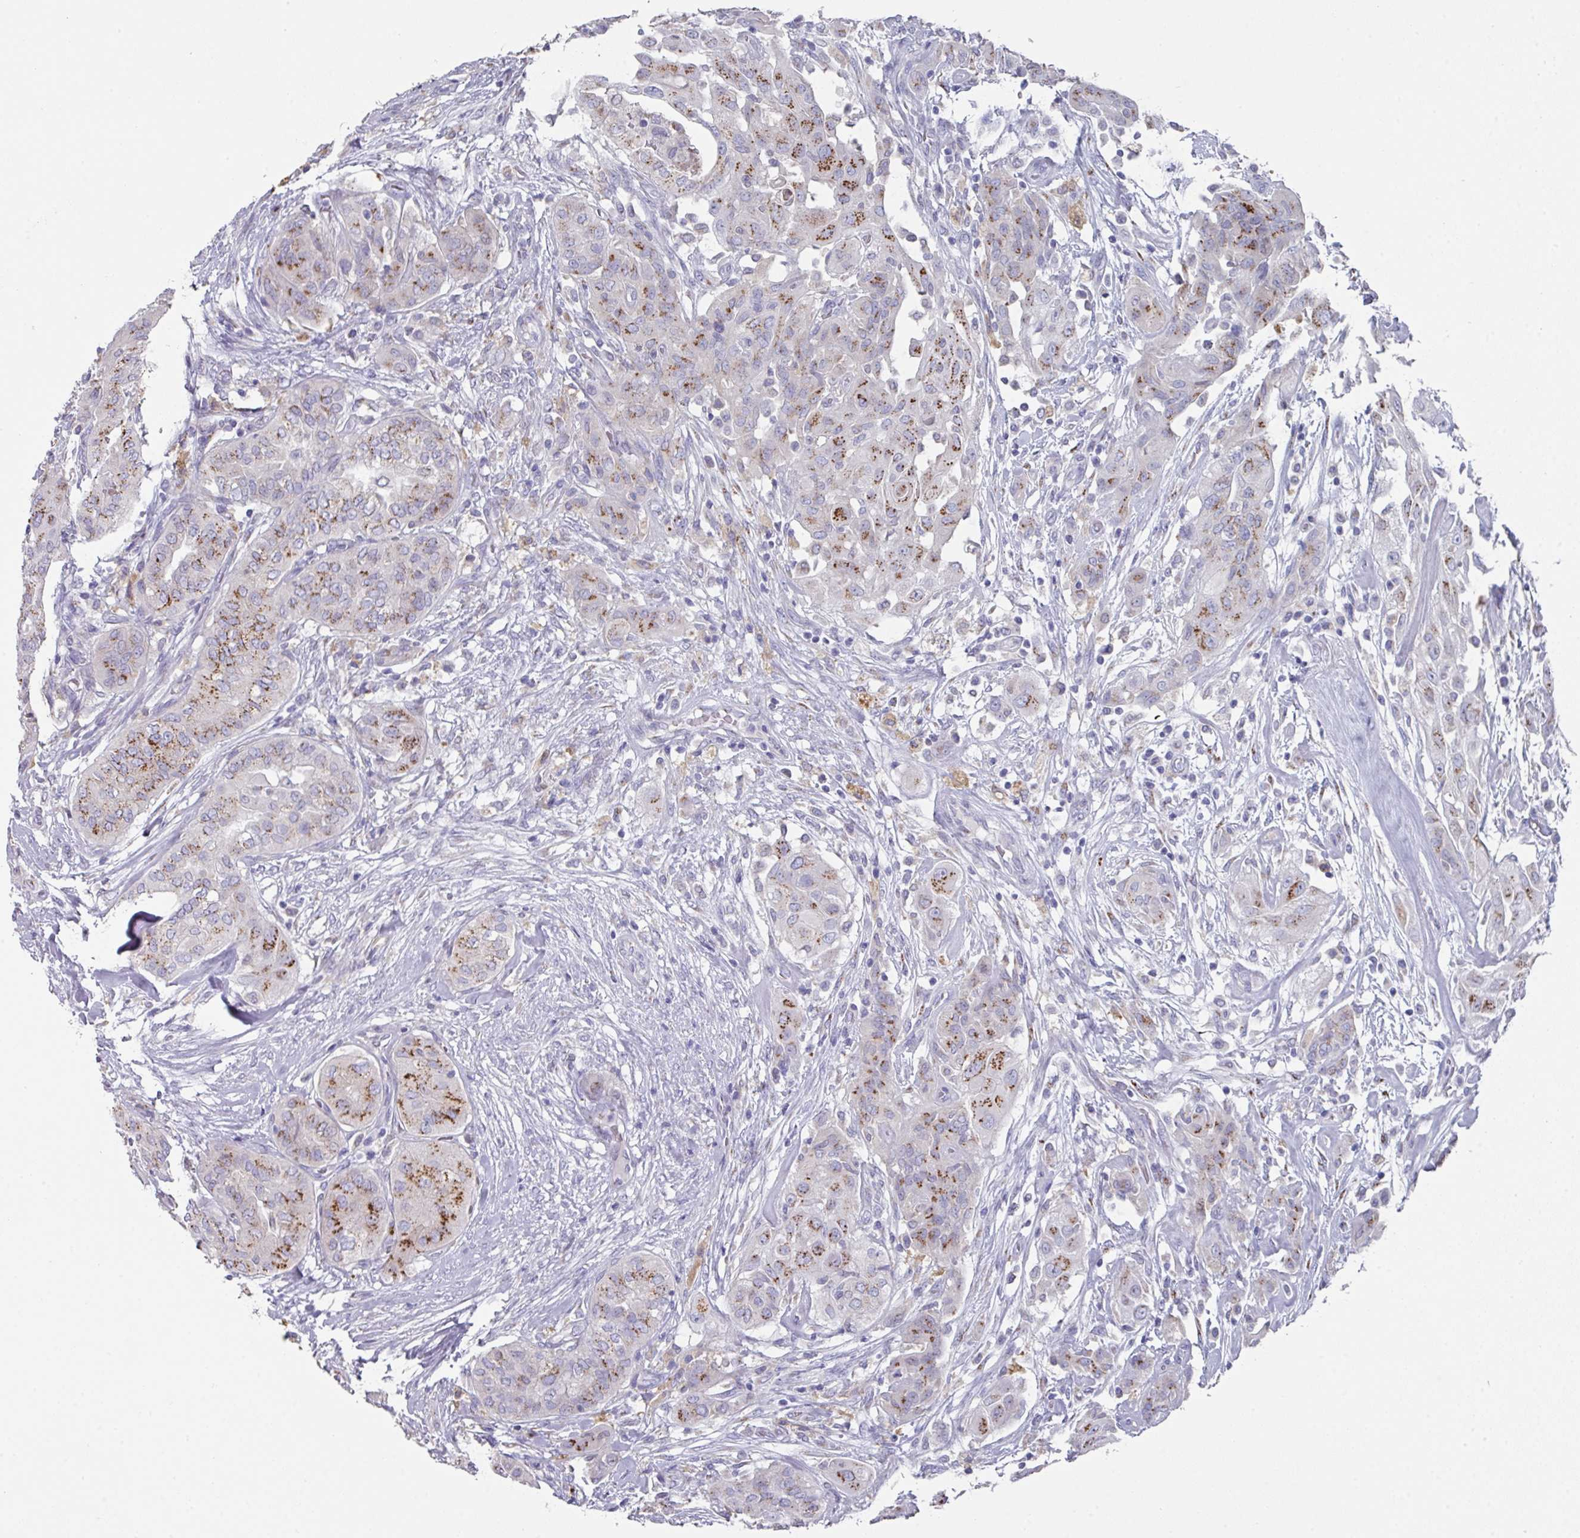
{"staining": {"intensity": "moderate", "quantity": "25%-75%", "location": "cytoplasmic/membranous"}, "tissue": "thyroid cancer", "cell_type": "Tumor cells", "image_type": "cancer", "snomed": [{"axis": "morphology", "description": "Papillary adenocarcinoma, NOS"}, {"axis": "topography", "description": "Thyroid gland"}], "caption": "Thyroid papillary adenocarcinoma stained with immunohistochemistry demonstrates moderate cytoplasmic/membranous expression in about 25%-75% of tumor cells. The protein is stained brown, and the nuclei are stained in blue (DAB IHC with brightfield microscopy, high magnification).", "gene": "VKORC1L1", "patient": {"sex": "female", "age": 59}}